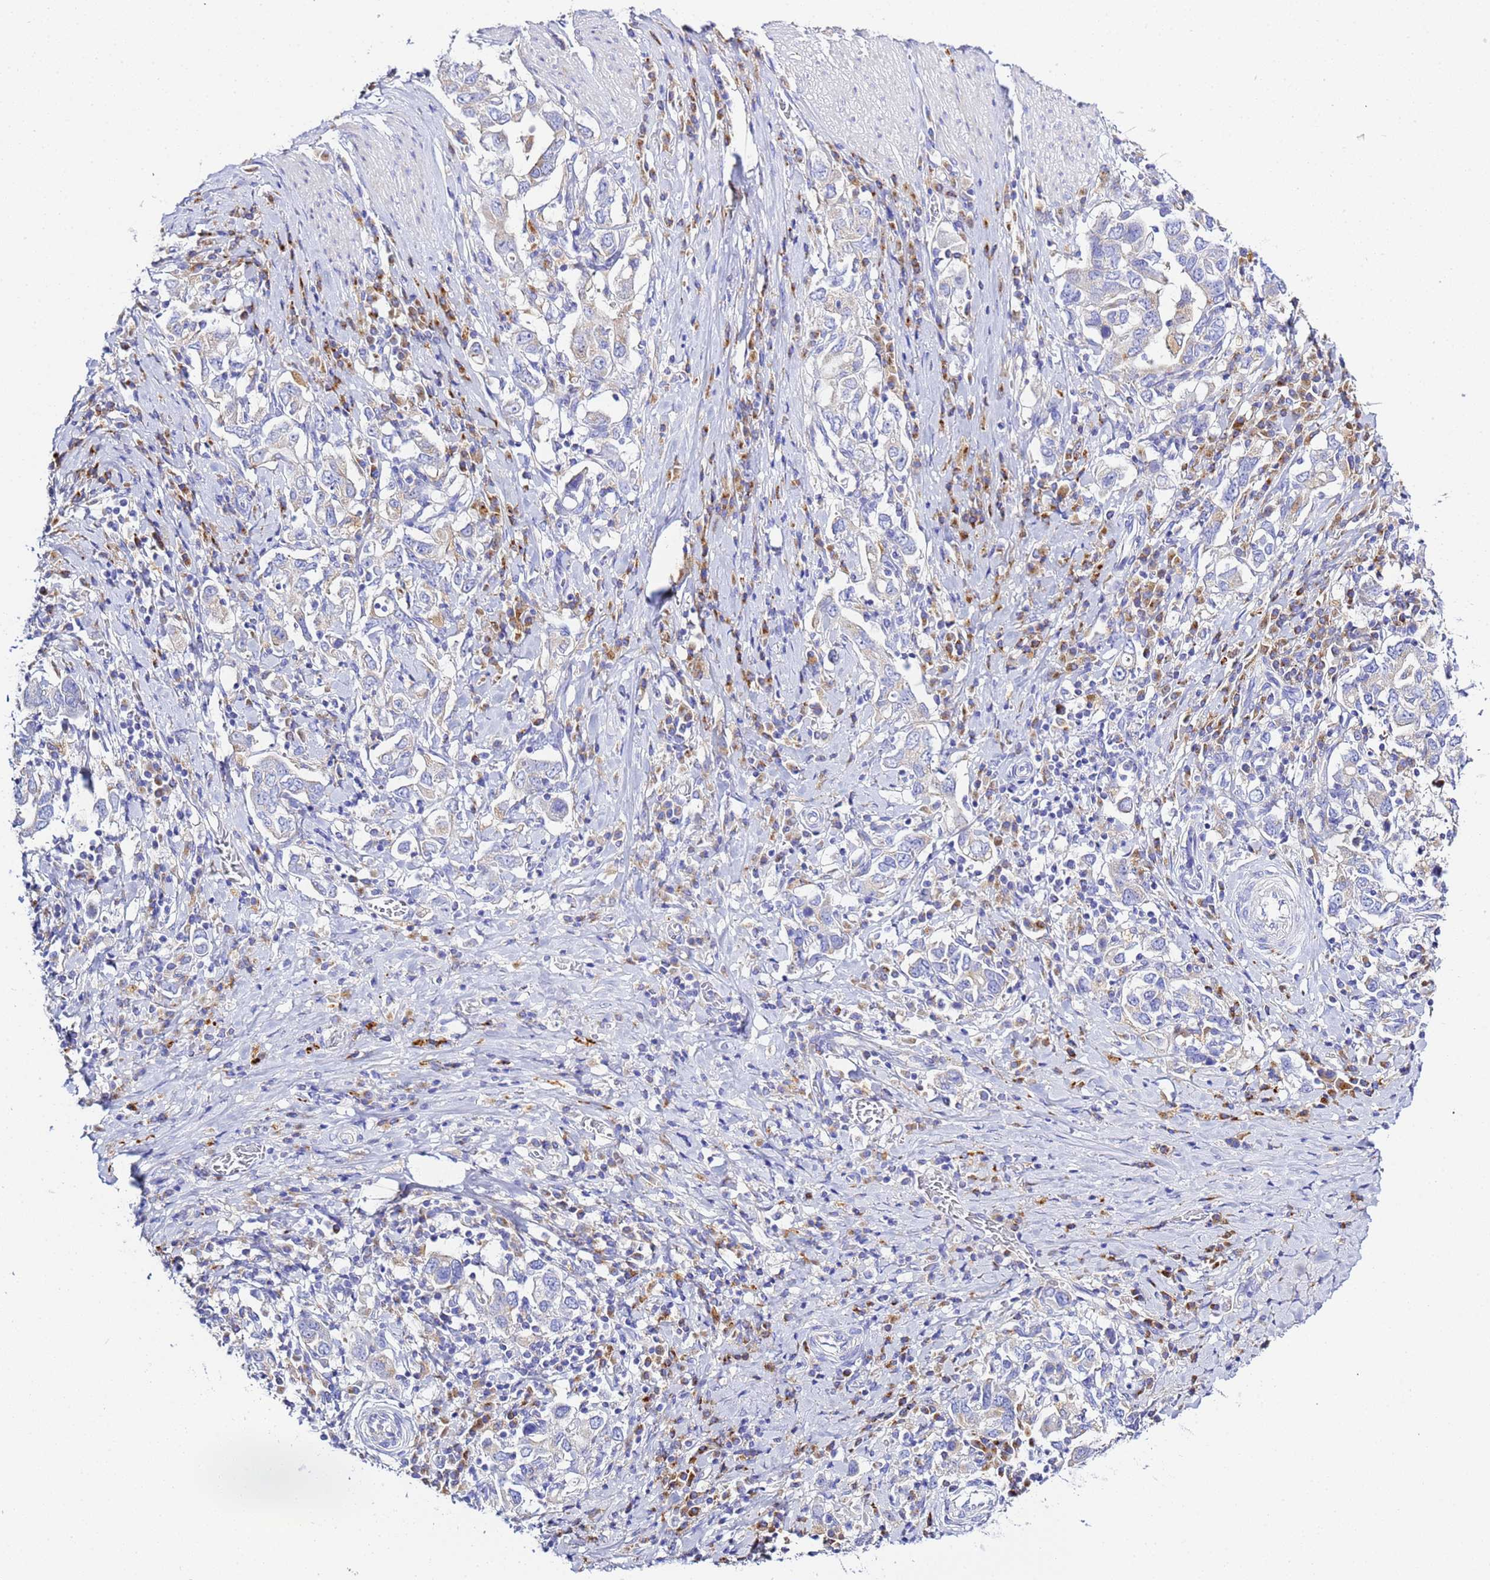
{"staining": {"intensity": "moderate", "quantity": "<25%", "location": "cytoplasmic/membranous"}, "tissue": "stomach cancer", "cell_type": "Tumor cells", "image_type": "cancer", "snomed": [{"axis": "morphology", "description": "Adenocarcinoma, NOS"}, {"axis": "topography", "description": "Stomach, upper"}, {"axis": "topography", "description": "Stomach"}], "caption": "DAB (3,3'-diaminobenzidine) immunohistochemical staining of stomach cancer (adenocarcinoma) shows moderate cytoplasmic/membranous protein positivity in about <25% of tumor cells.", "gene": "VTI1B", "patient": {"sex": "male", "age": 62}}